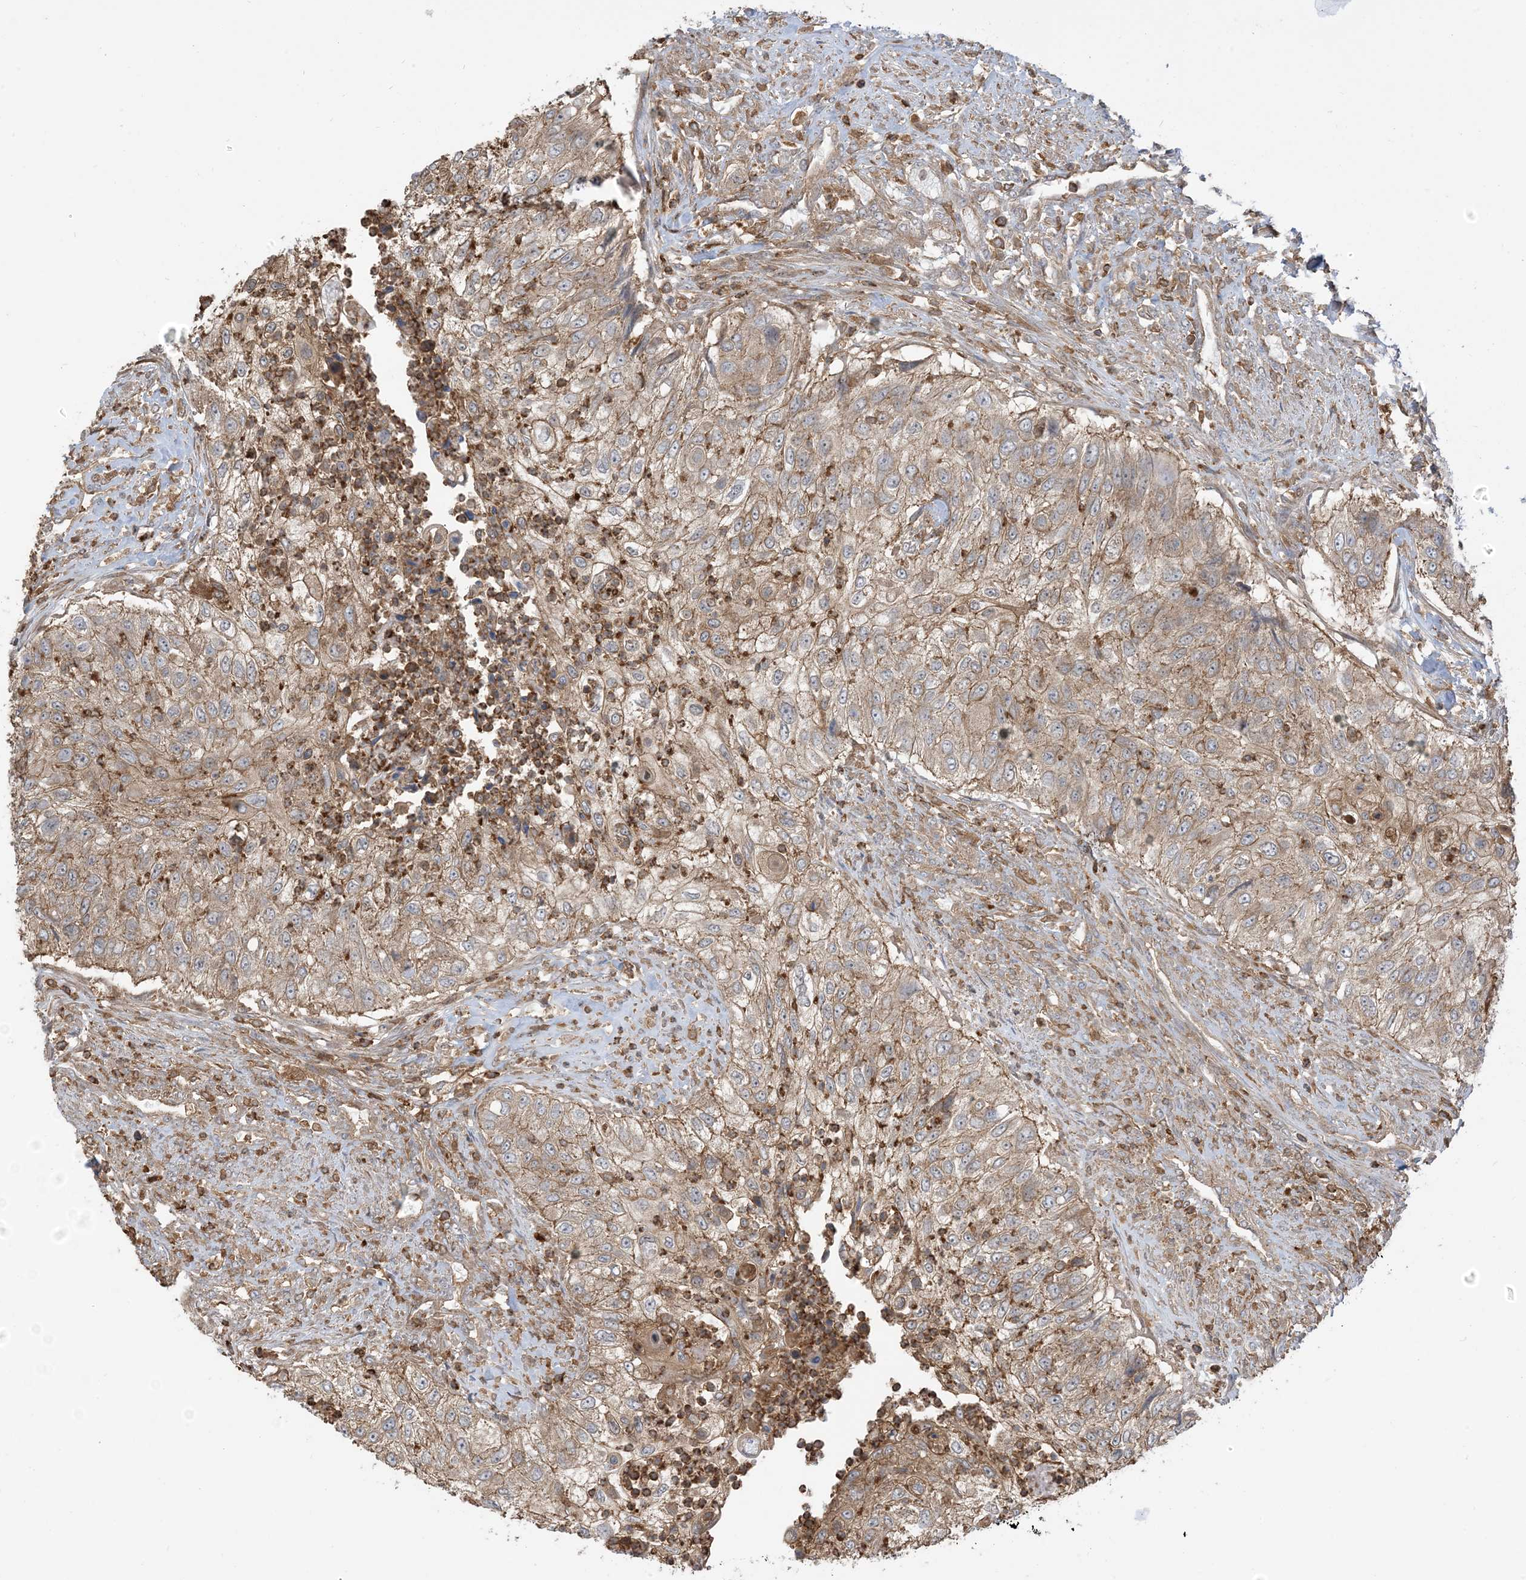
{"staining": {"intensity": "weak", "quantity": ">75%", "location": "cytoplasmic/membranous"}, "tissue": "urothelial cancer", "cell_type": "Tumor cells", "image_type": "cancer", "snomed": [{"axis": "morphology", "description": "Urothelial carcinoma, High grade"}, {"axis": "topography", "description": "Urinary bladder"}], "caption": "Urothelial carcinoma (high-grade) tissue reveals weak cytoplasmic/membranous staining in approximately >75% of tumor cells (DAB = brown stain, brightfield microscopy at high magnification).", "gene": "CAPZB", "patient": {"sex": "female", "age": 60}}